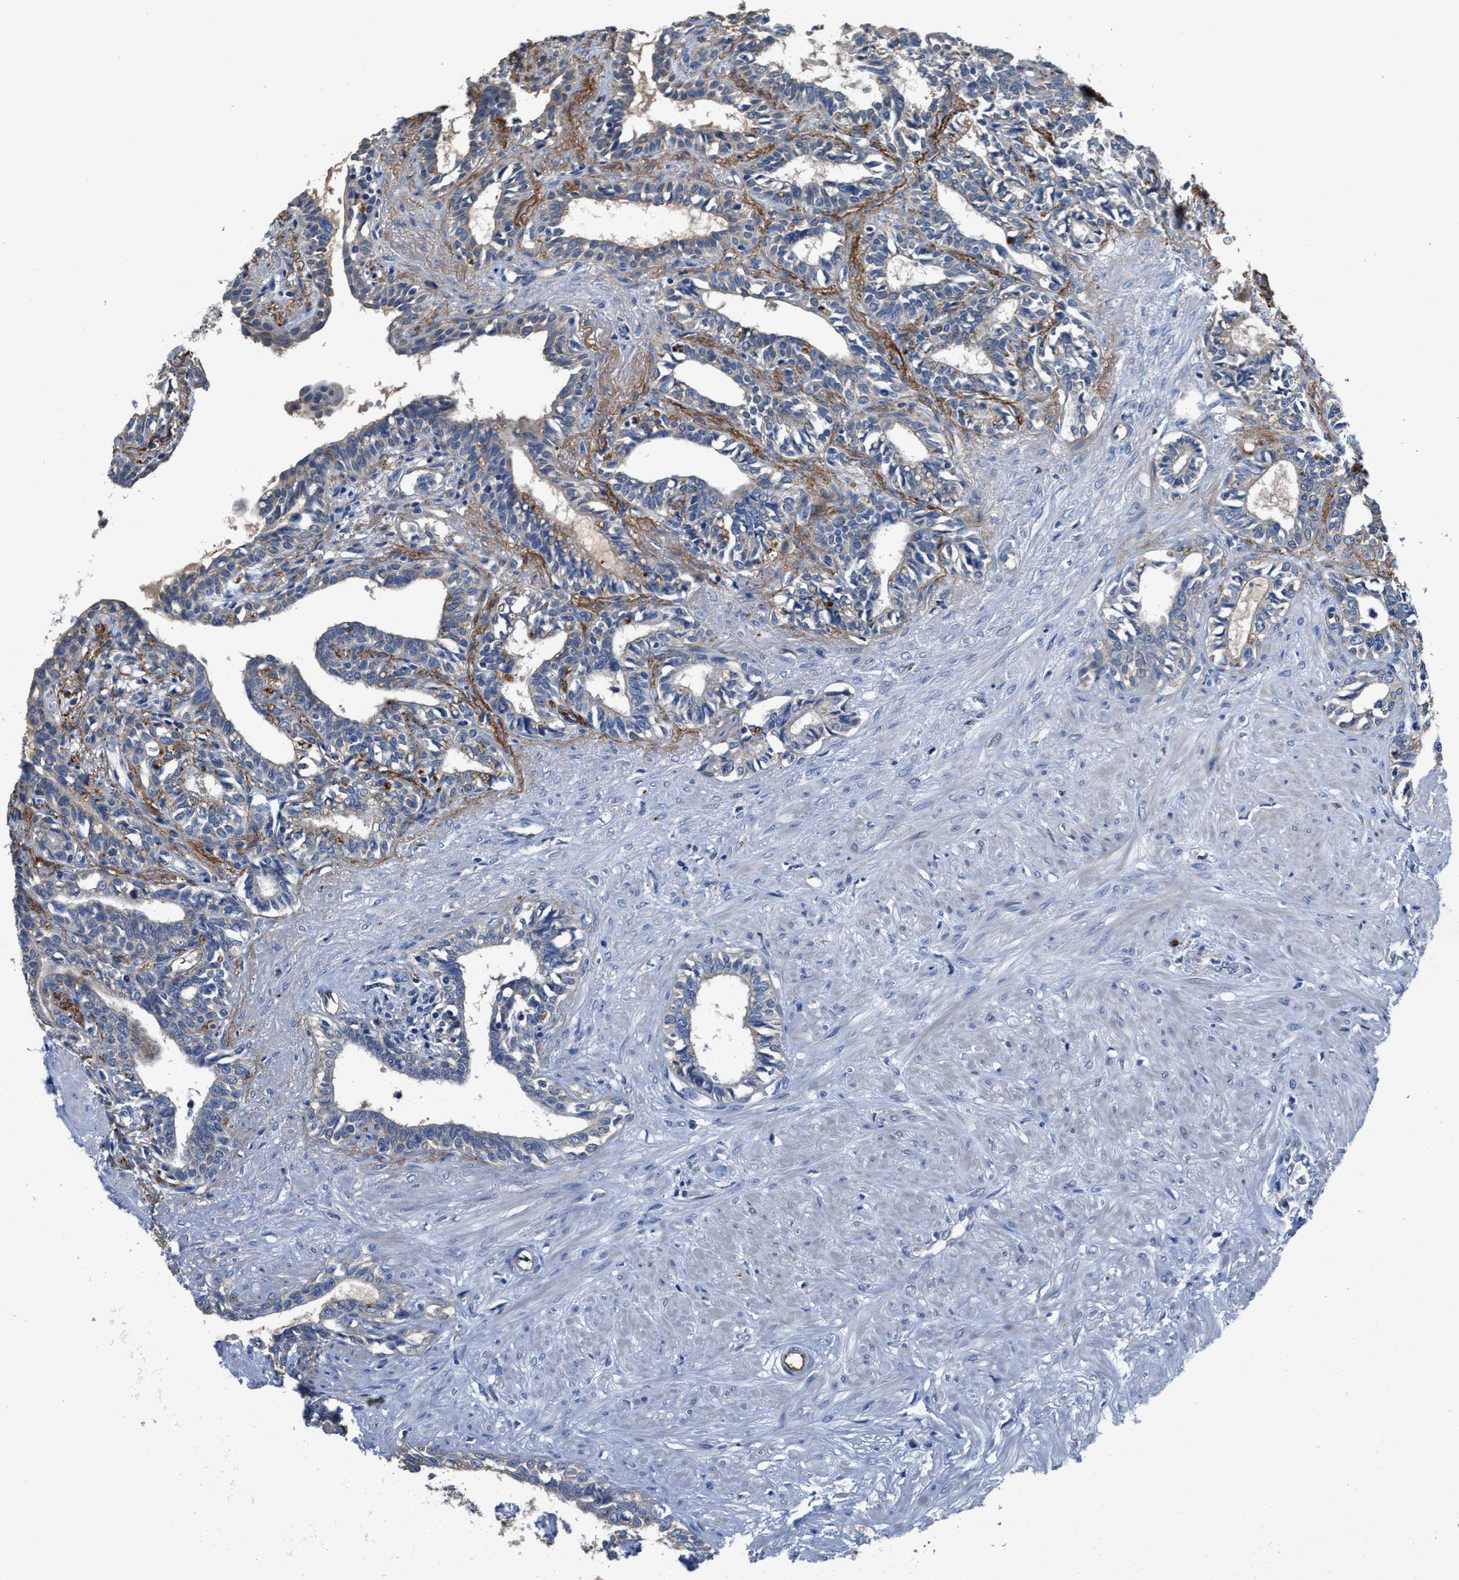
{"staining": {"intensity": "weak", "quantity": "<25%", "location": "cytoplasmic/membranous"}, "tissue": "seminal vesicle", "cell_type": "Glandular cells", "image_type": "normal", "snomed": [{"axis": "morphology", "description": "Normal tissue, NOS"}, {"axis": "morphology", "description": "Adenocarcinoma, High grade"}, {"axis": "topography", "description": "Prostate"}, {"axis": "topography", "description": "Seminal veicle"}], "caption": "IHC of unremarkable human seminal vesicle reveals no staining in glandular cells.", "gene": "PEG10", "patient": {"sex": "male", "age": 55}}